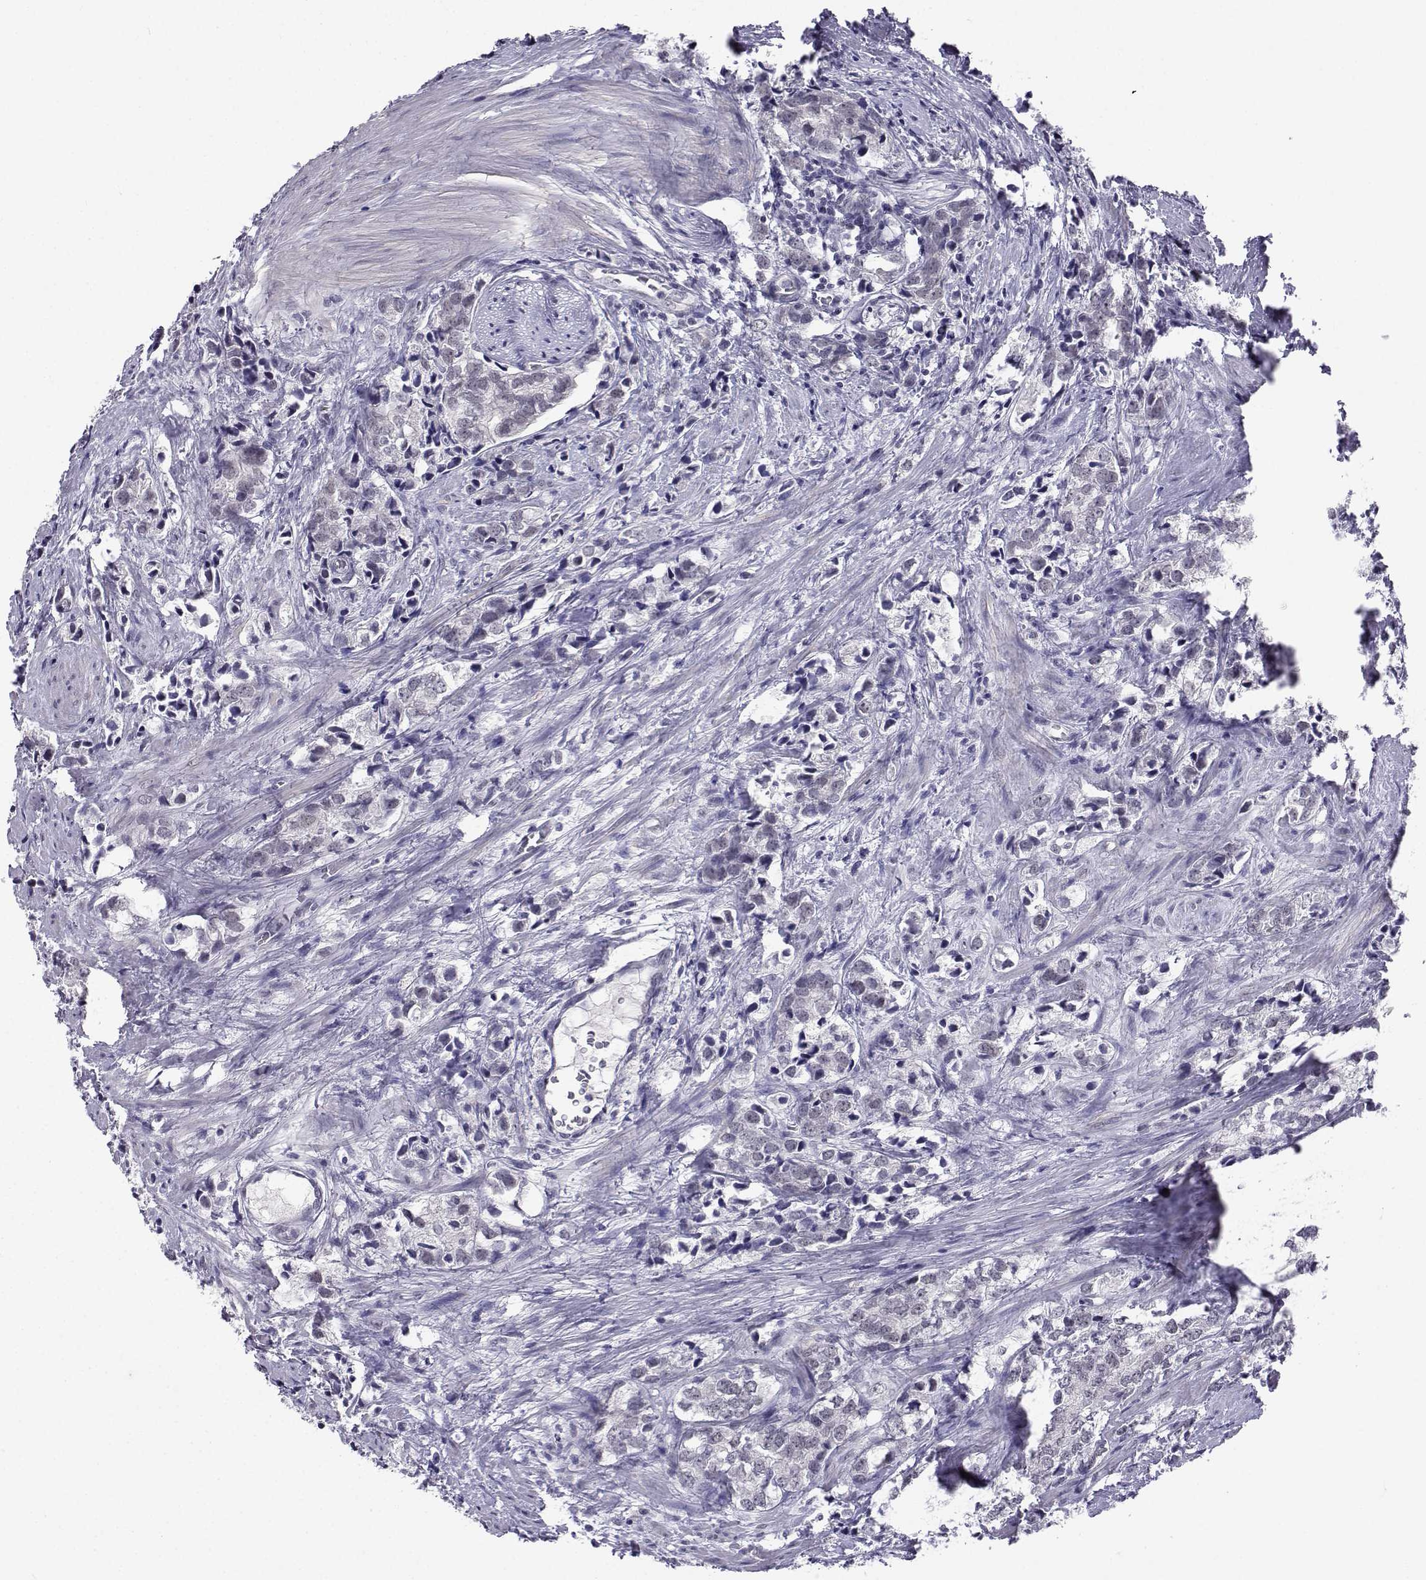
{"staining": {"intensity": "negative", "quantity": "none", "location": "none"}, "tissue": "prostate cancer", "cell_type": "Tumor cells", "image_type": "cancer", "snomed": [{"axis": "morphology", "description": "Adenocarcinoma, NOS"}, {"axis": "topography", "description": "Prostate and seminal vesicle, NOS"}], "caption": "An image of prostate cancer stained for a protein exhibits no brown staining in tumor cells.", "gene": "MED26", "patient": {"sex": "male", "age": 63}}